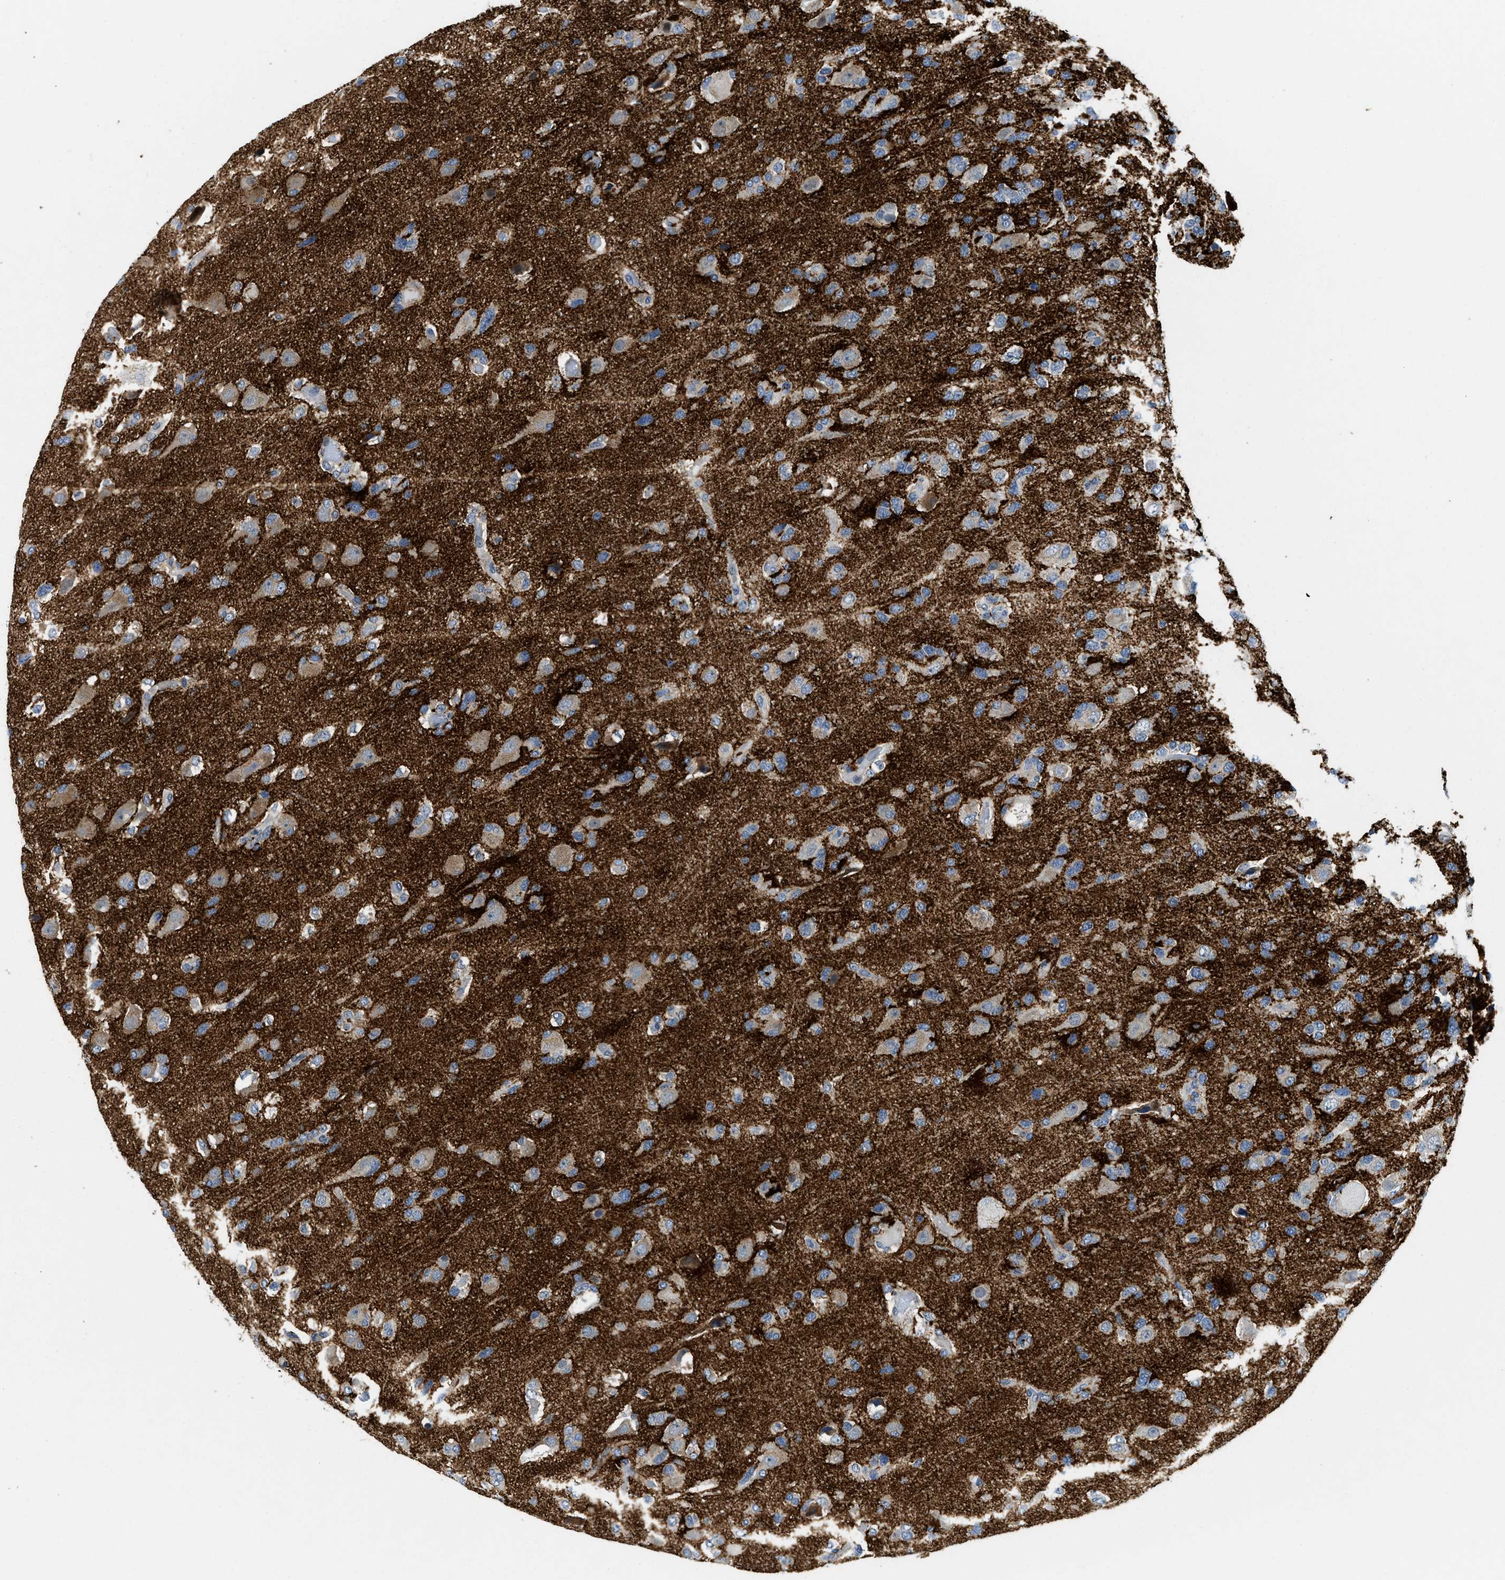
{"staining": {"intensity": "weak", "quantity": ">75%", "location": "cytoplasmic/membranous"}, "tissue": "glioma", "cell_type": "Tumor cells", "image_type": "cancer", "snomed": [{"axis": "morphology", "description": "Glioma, malignant, High grade"}, {"axis": "topography", "description": "Brain"}], "caption": "A brown stain labels weak cytoplasmic/membranous expression of a protein in human malignant glioma (high-grade) tumor cells.", "gene": "IKBKE", "patient": {"sex": "female", "age": 58}}